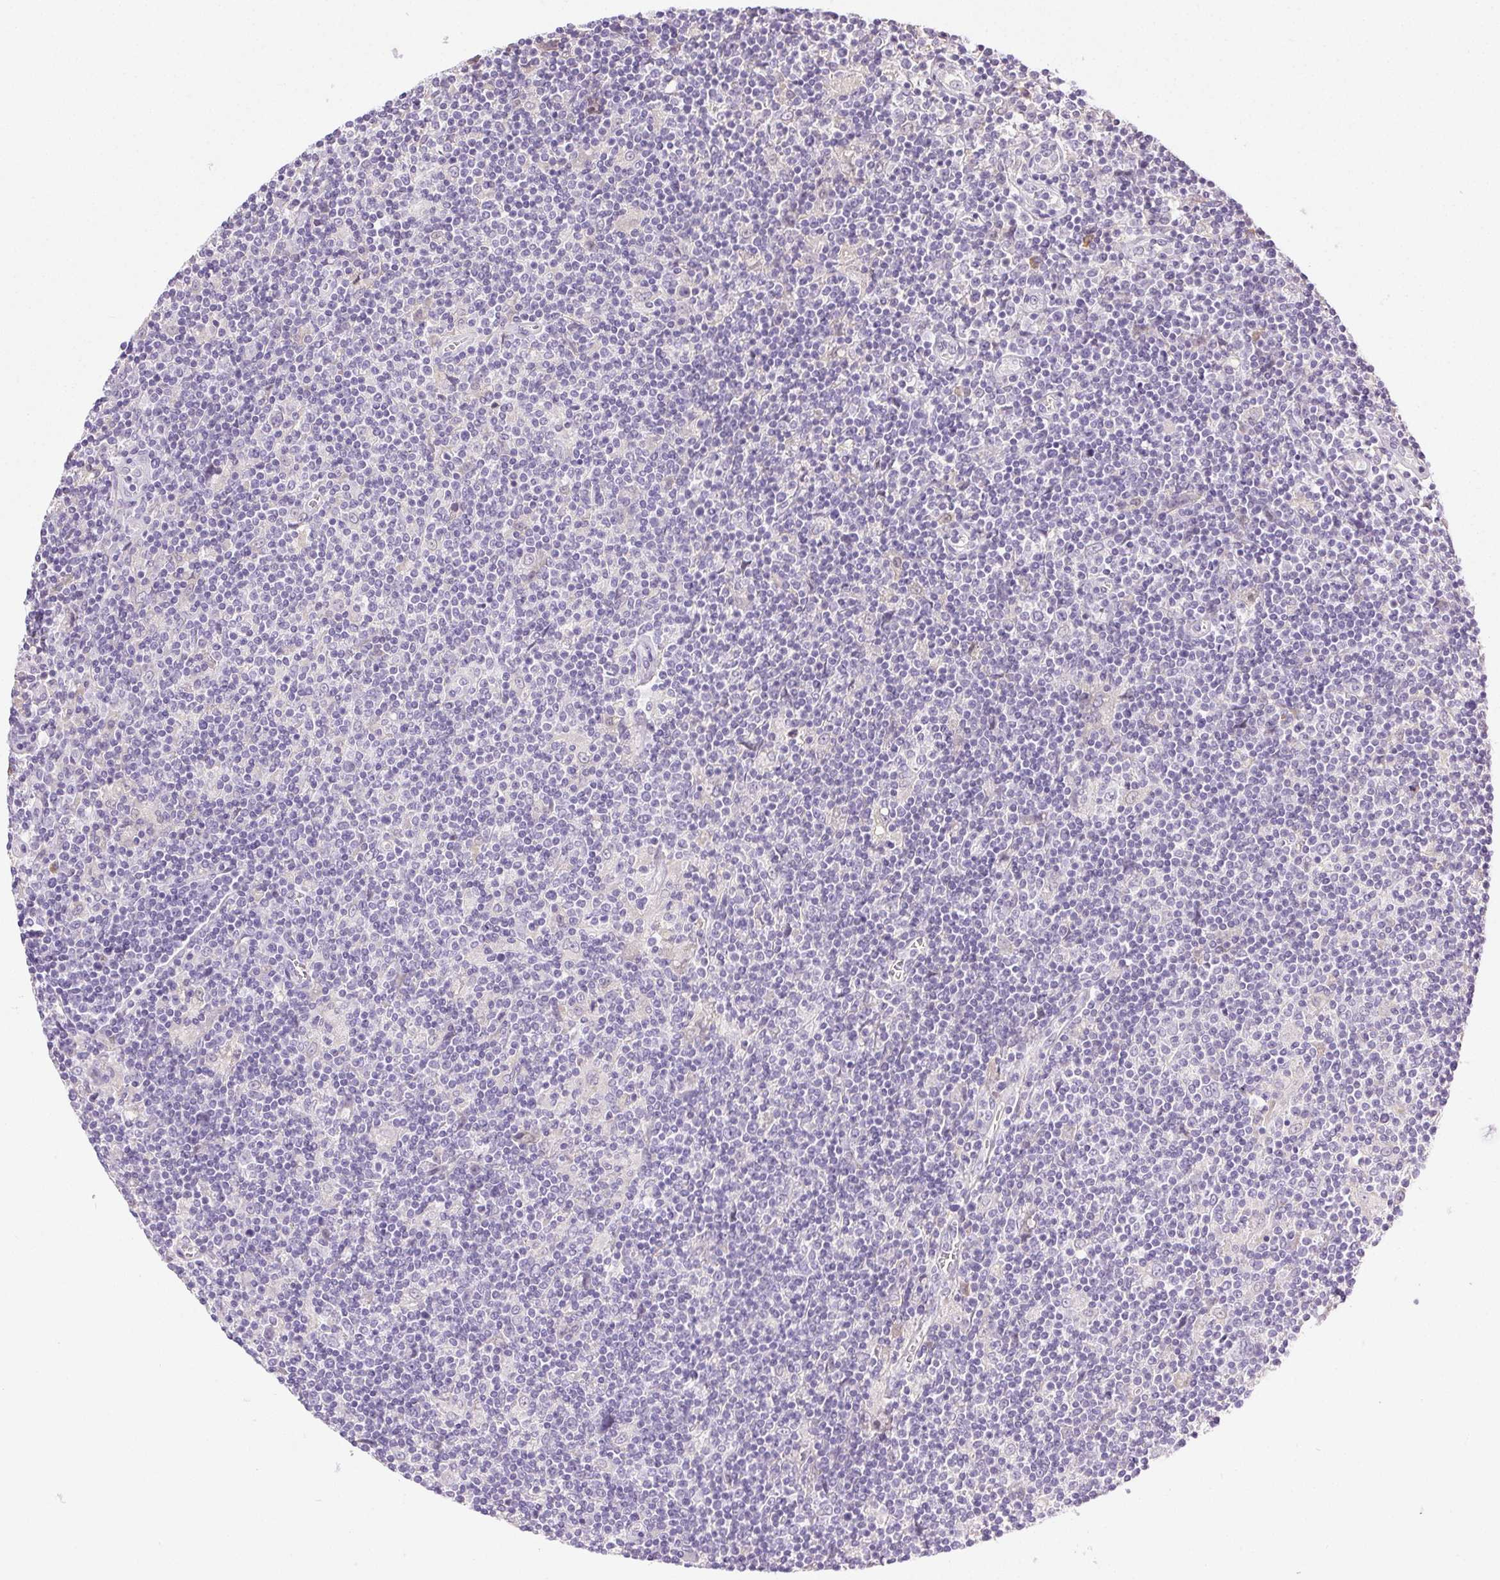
{"staining": {"intensity": "negative", "quantity": "none", "location": "none"}, "tissue": "lymphoma", "cell_type": "Tumor cells", "image_type": "cancer", "snomed": [{"axis": "morphology", "description": "Hodgkin's disease, NOS"}, {"axis": "topography", "description": "Lymph node"}], "caption": "There is no significant positivity in tumor cells of lymphoma.", "gene": "BPIFB2", "patient": {"sex": "male", "age": 40}}